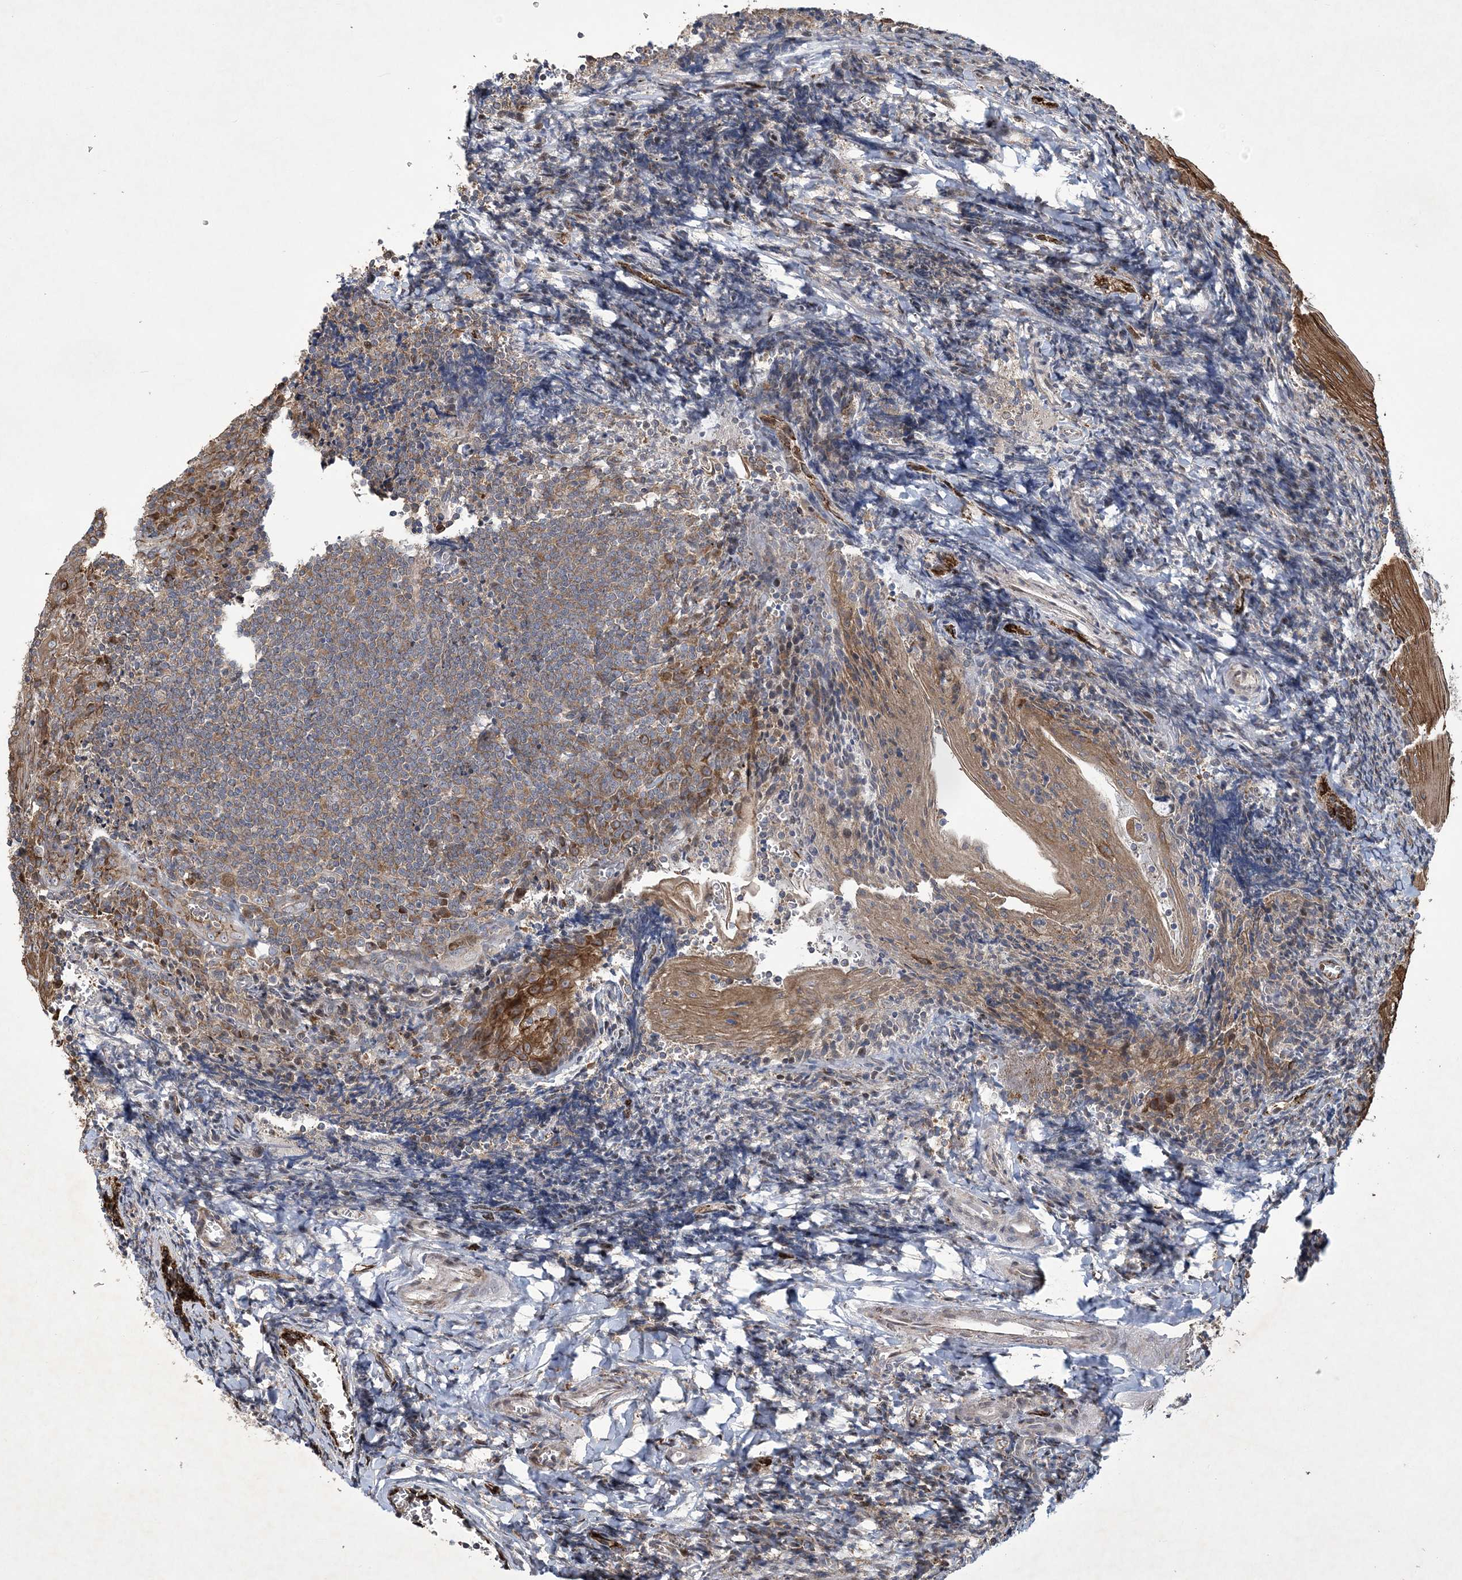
{"staining": {"intensity": "moderate", "quantity": ">75%", "location": "cytoplasmic/membranous"}, "tissue": "tonsil", "cell_type": "Germinal center cells", "image_type": "normal", "snomed": [{"axis": "morphology", "description": "Normal tissue, NOS"}, {"axis": "topography", "description": "Tonsil"}], "caption": "Brown immunohistochemical staining in normal tonsil shows moderate cytoplasmic/membranous positivity in about >75% of germinal center cells.", "gene": "N4BP2", "patient": {"sex": "male", "age": 27}}